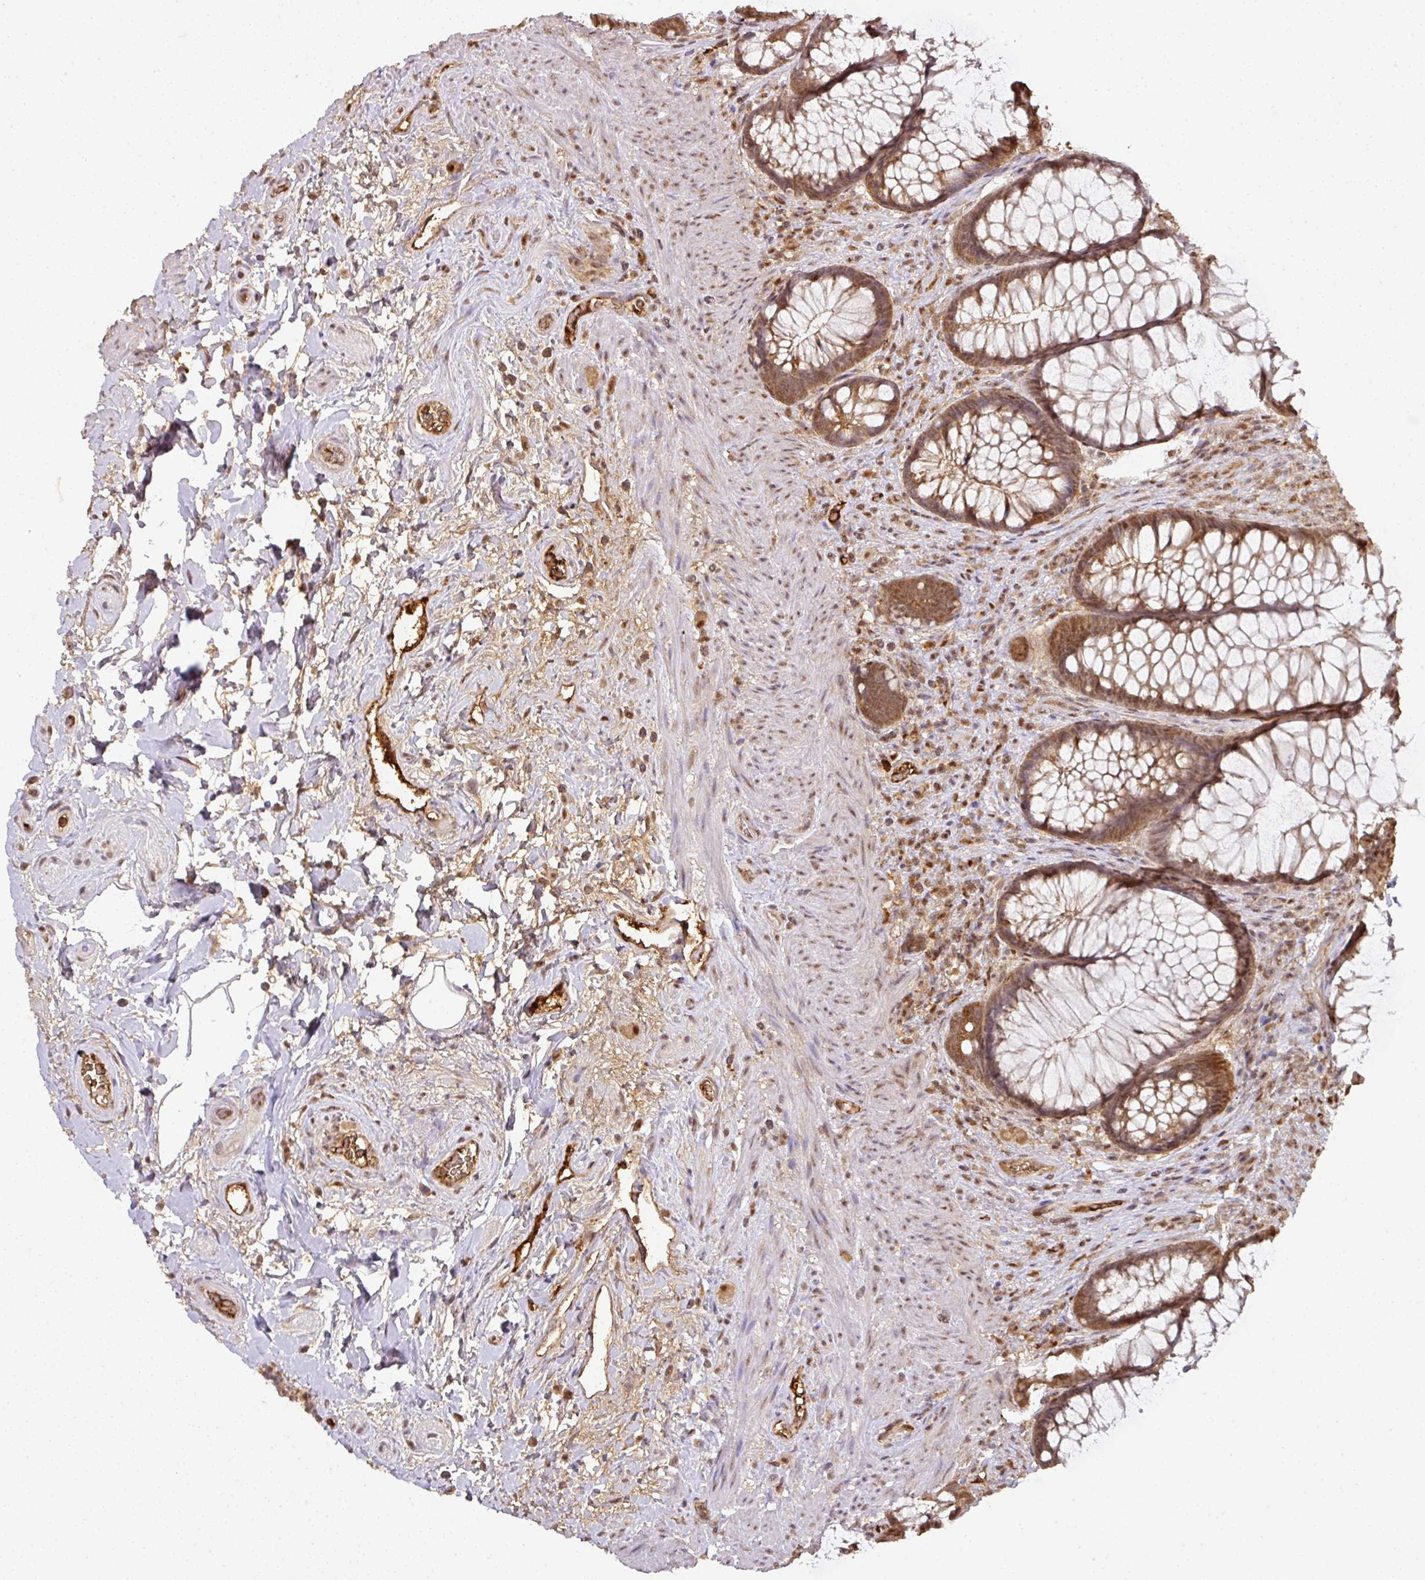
{"staining": {"intensity": "moderate", "quantity": ">75%", "location": "cytoplasmic/membranous,nuclear"}, "tissue": "rectum", "cell_type": "Glandular cells", "image_type": "normal", "snomed": [{"axis": "morphology", "description": "Normal tissue, NOS"}, {"axis": "topography", "description": "Rectum"}], "caption": "This is a photomicrograph of immunohistochemistry staining of unremarkable rectum, which shows moderate positivity in the cytoplasmic/membranous,nuclear of glandular cells.", "gene": "RANBP9", "patient": {"sex": "male", "age": 53}}